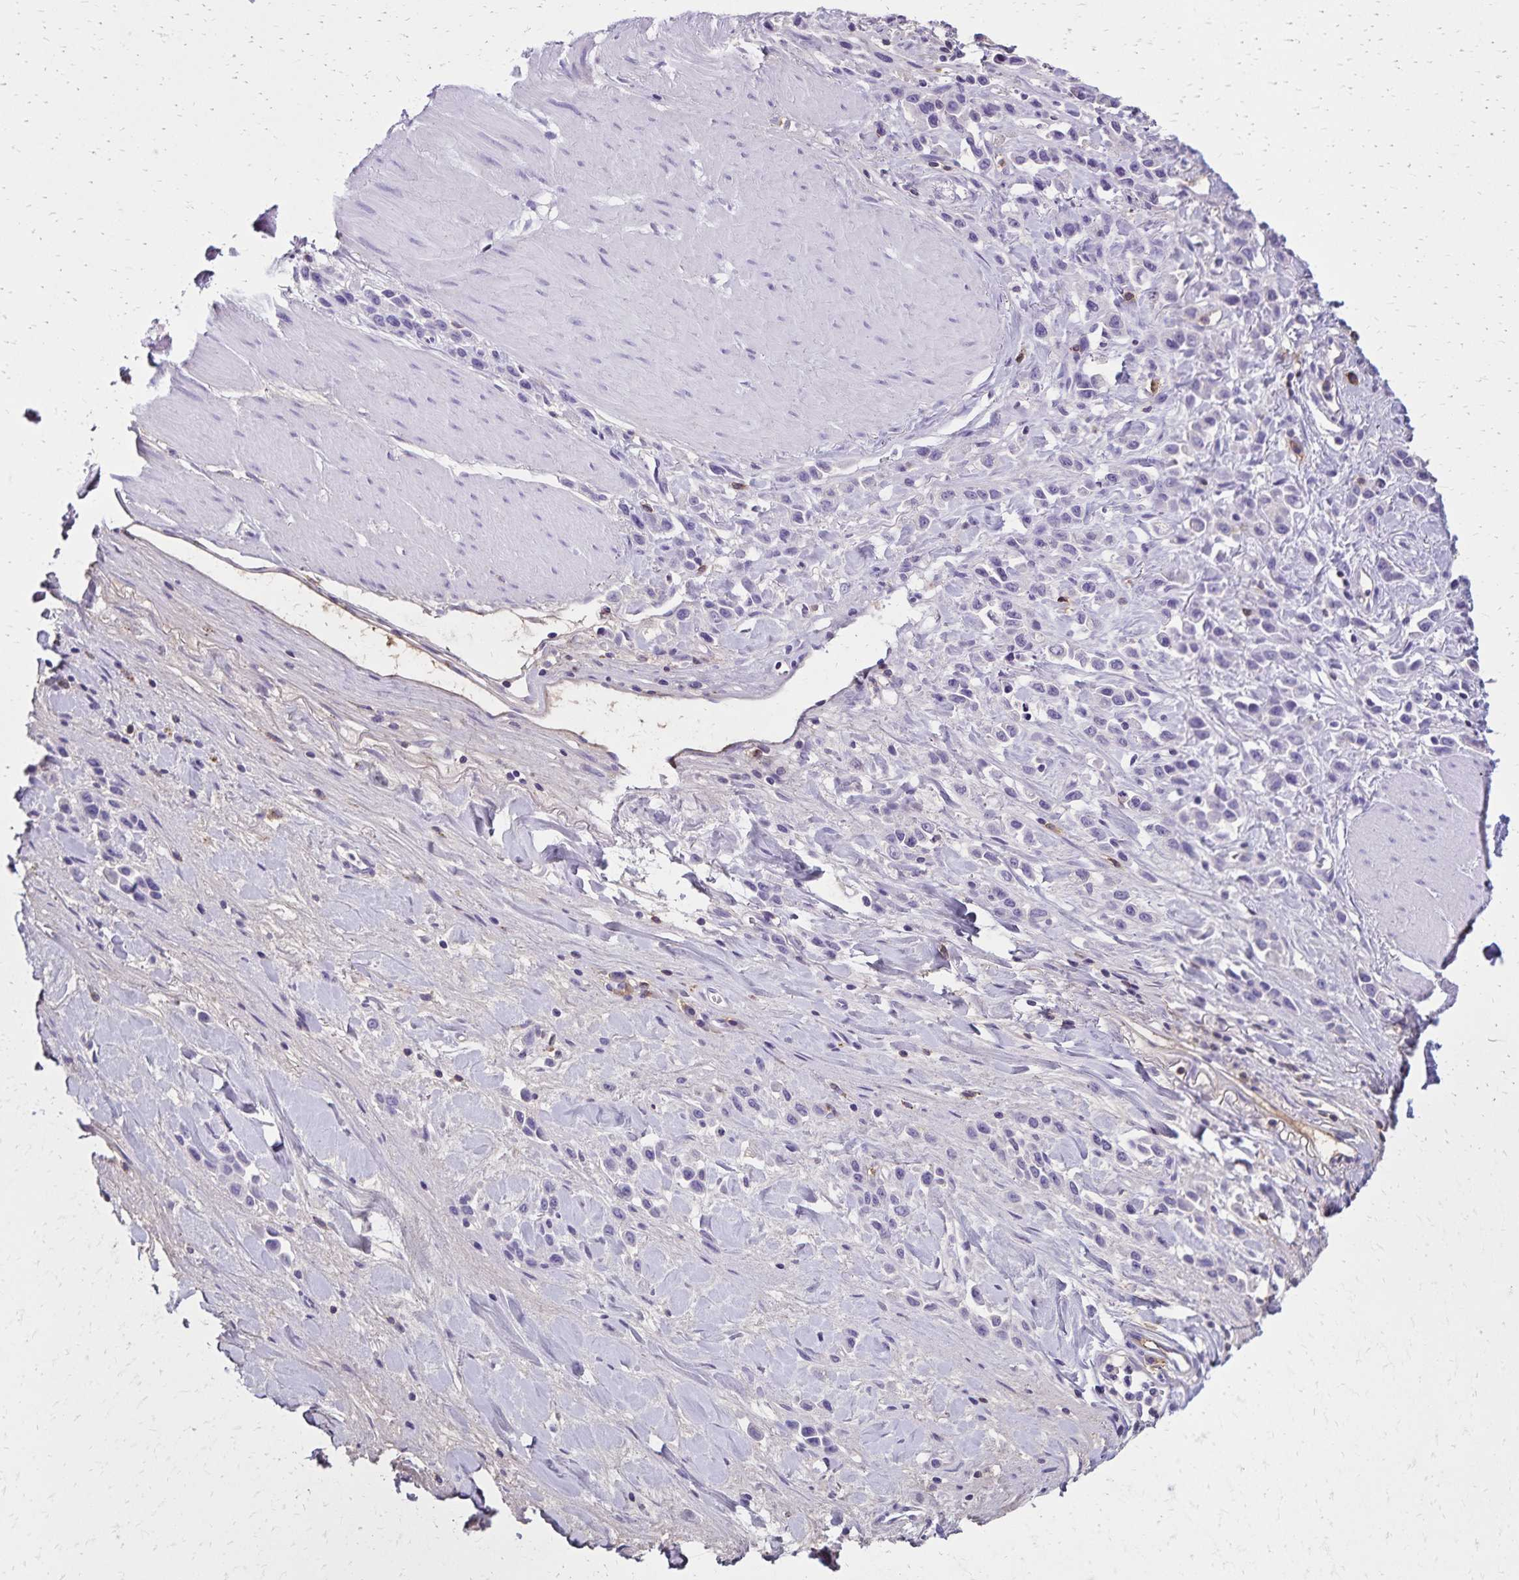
{"staining": {"intensity": "negative", "quantity": "none", "location": "none"}, "tissue": "stomach cancer", "cell_type": "Tumor cells", "image_type": "cancer", "snomed": [{"axis": "morphology", "description": "Adenocarcinoma, NOS"}, {"axis": "topography", "description": "Stomach"}], "caption": "High magnification brightfield microscopy of stomach adenocarcinoma stained with DAB (brown) and counterstained with hematoxylin (blue): tumor cells show no significant positivity. (Immunohistochemistry (ihc), brightfield microscopy, high magnification).", "gene": "CD27", "patient": {"sex": "male", "age": 47}}